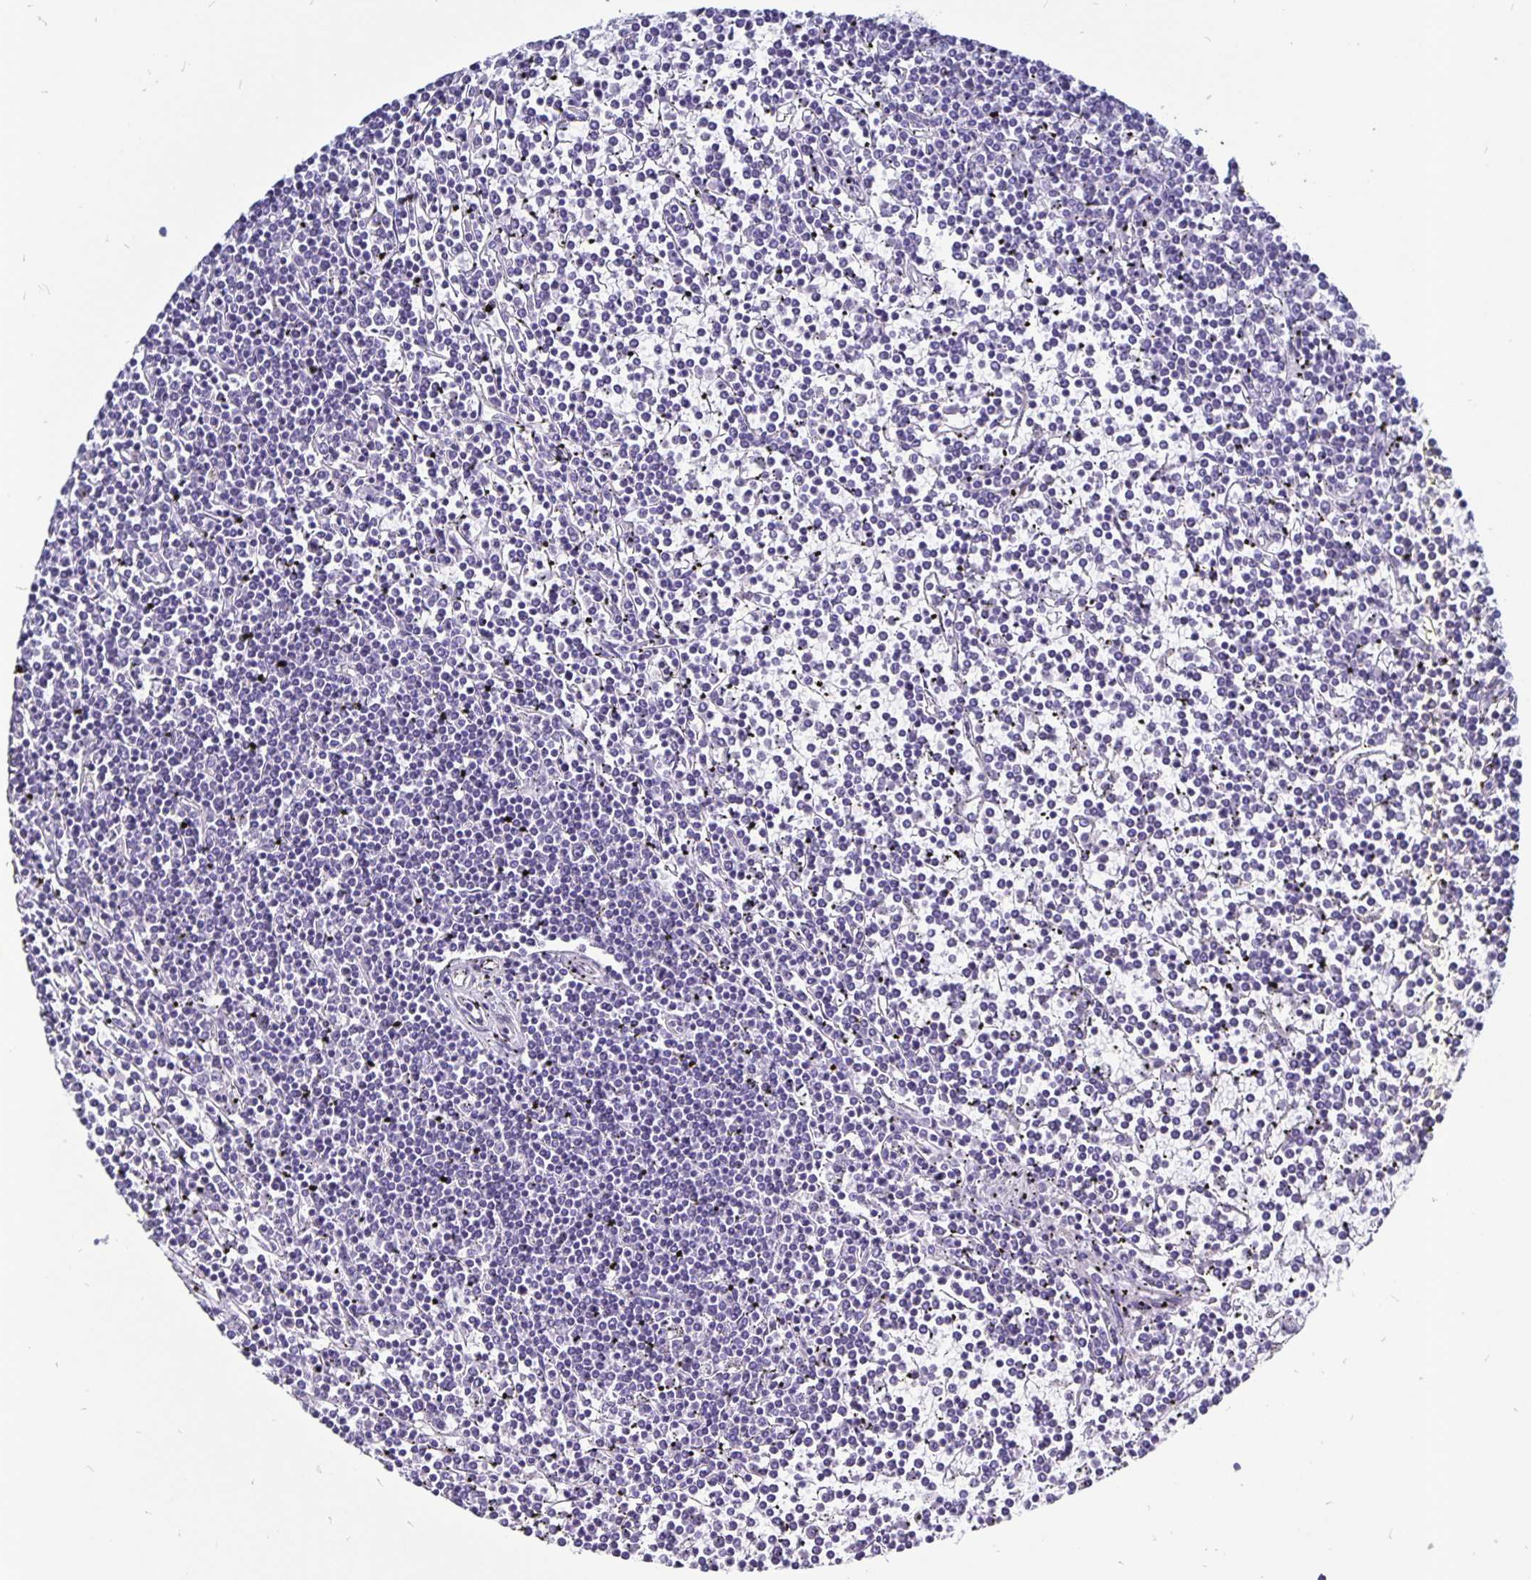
{"staining": {"intensity": "negative", "quantity": "none", "location": "none"}, "tissue": "lymphoma", "cell_type": "Tumor cells", "image_type": "cancer", "snomed": [{"axis": "morphology", "description": "Malignant lymphoma, non-Hodgkin's type, Low grade"}, {"axis": "topography", "description": "Spleen"}], "caption": "High power microscopy photomicrograph of an immunohistochemistry image of low-grade malignant lymphoma, non-Hodgkin's type, revealing no significant staining in tumor cells.", "gene": "ODF3B", "patient": {"sex": "female", "age": 19}}